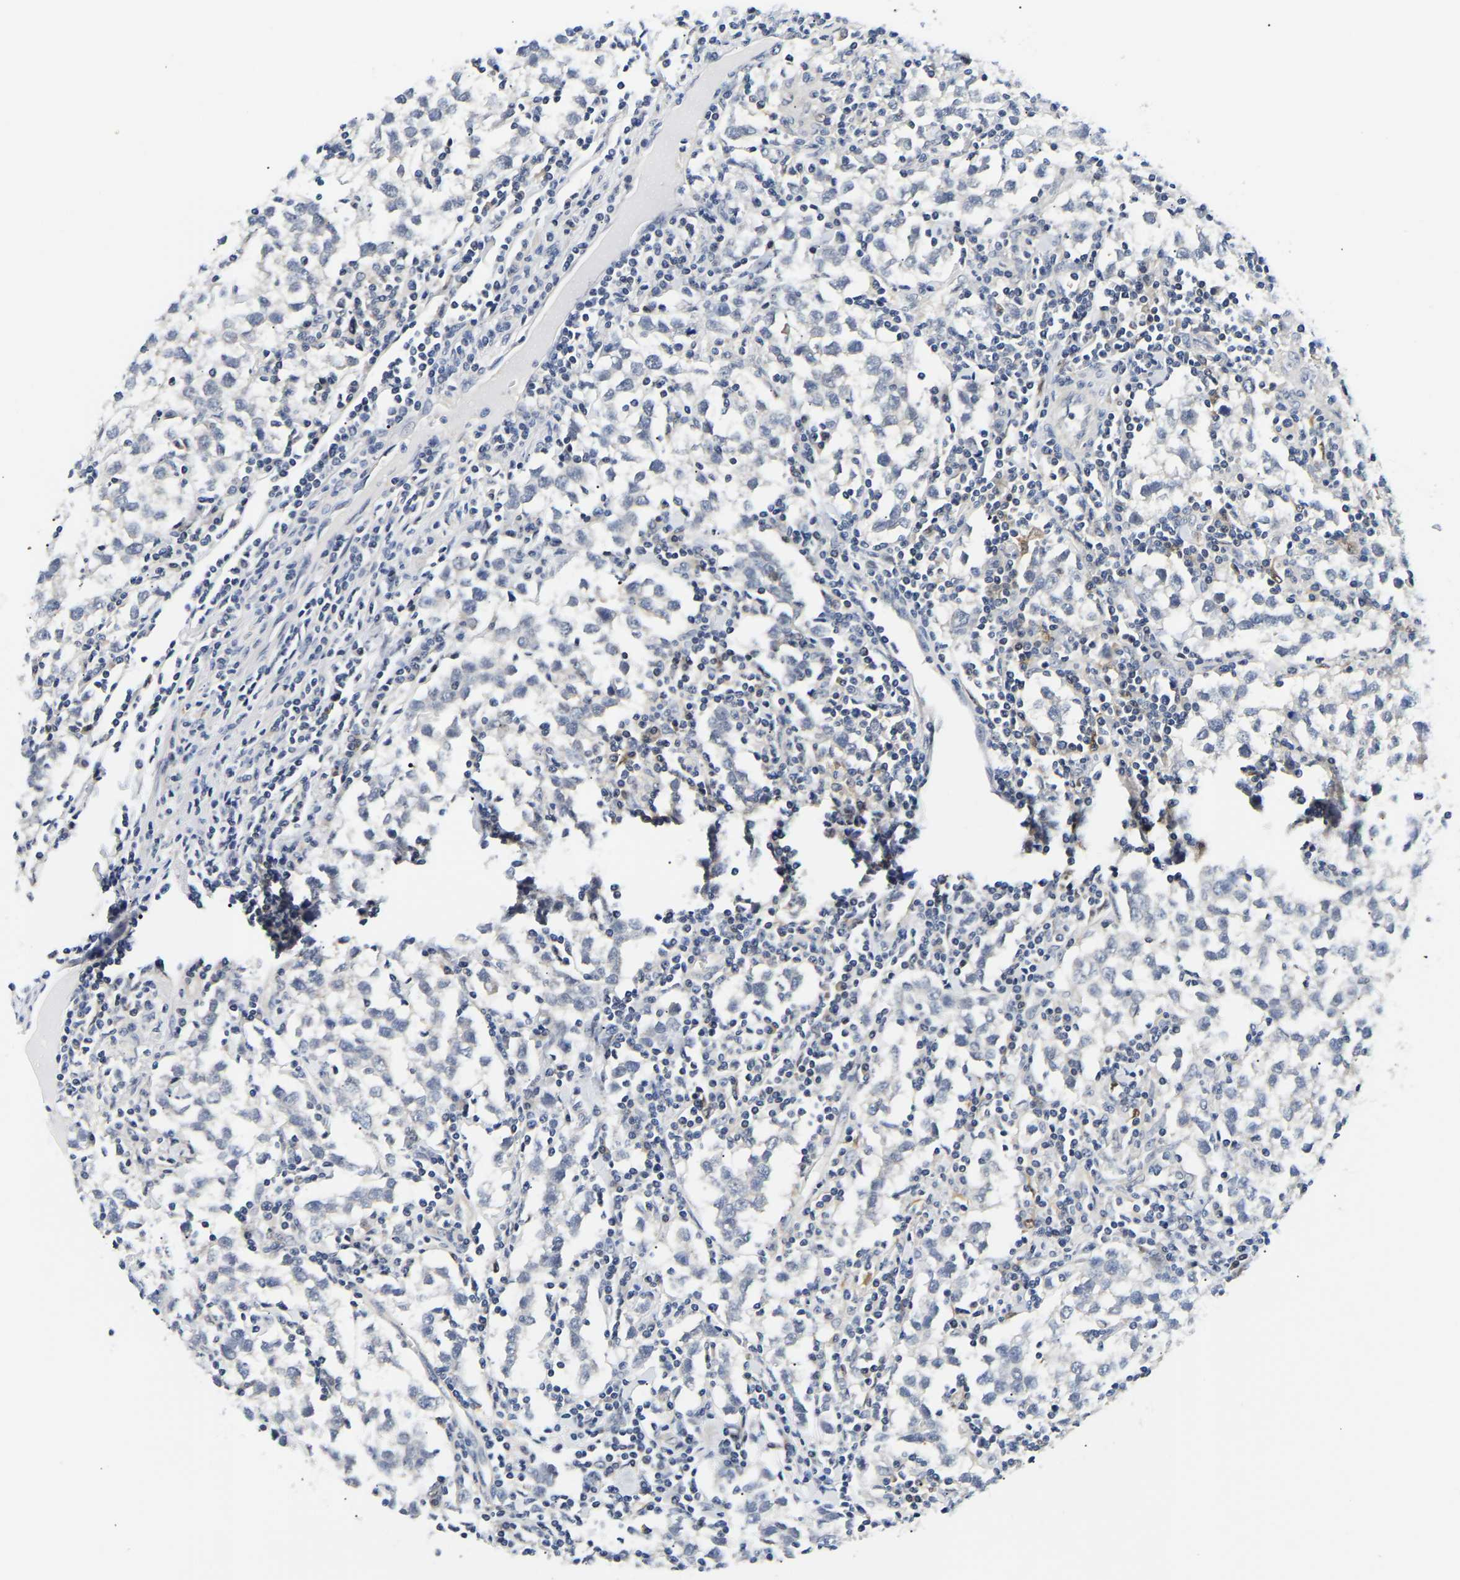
{"staining": {"intensity": "negative", "quantity": "none", "location": "none"}, "tissue": "testis cancer", "cell_type": "Tumor cells", "image_type": "cancer", "snomed": [{"axis": "morphology", "description": "Seminoma, NOS"}, {"axis": "morphology", "description": "Carcinoma, Embryonal, NOS"}, {"axis": "topography", "description": "Testis"}], "caption": "This is an IHC image of human embryonal carcinoma (testis). There is no staining in tumor cells.", "gene": "UCHL3", "patient": {"sex": "male", "age": 36}}